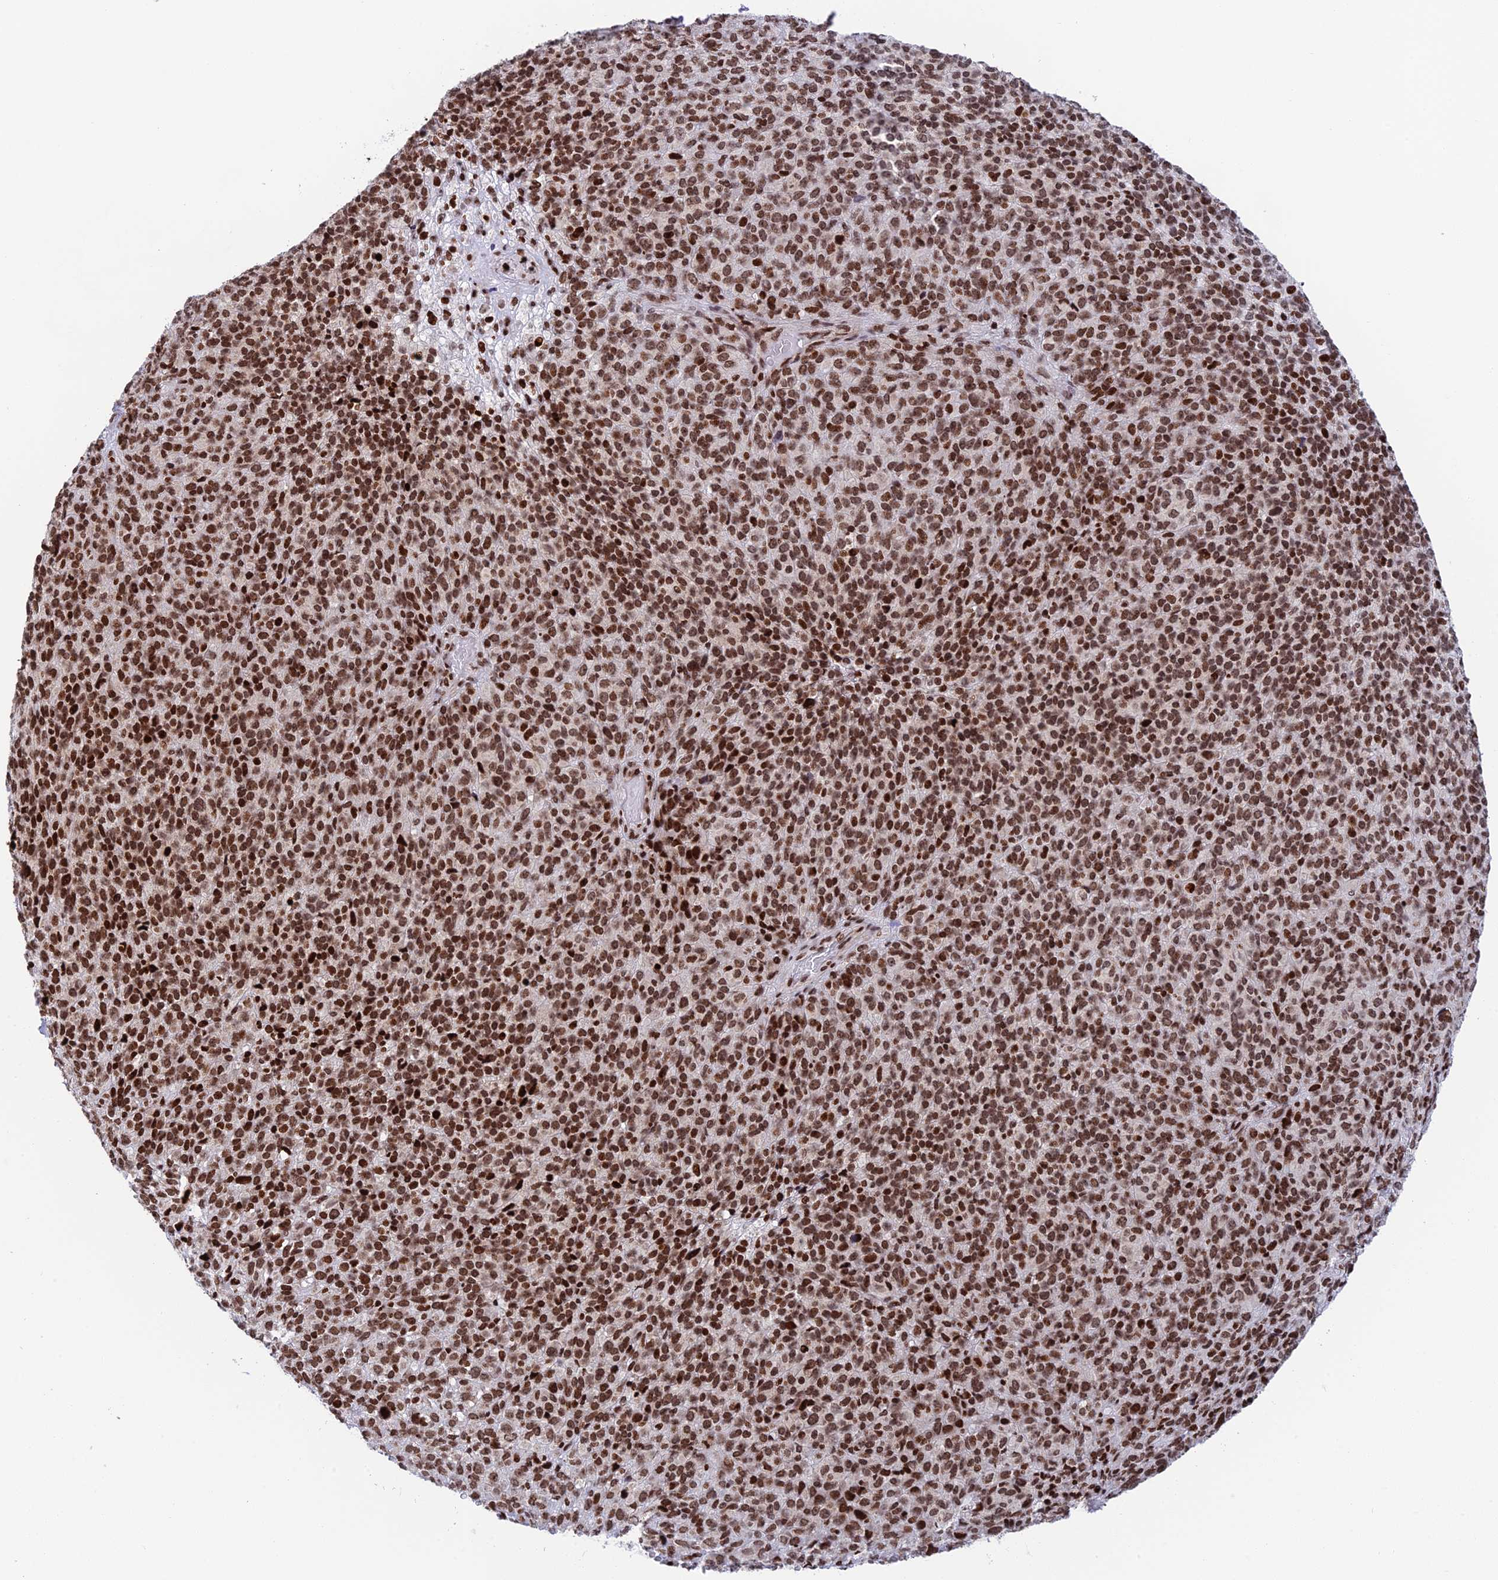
{"staining": {"intensity": "moderate", "quantity": ">75%", "location": "nuclear"}, "tissue": "melanoma", "cell_type": "Tumor cells", "image_type": "cancer", "snomed": [{"axis": "morphology", "description": "Malignant melanoma, Metastatic site"}, {"axis": "topography", "description": "Brain"}], "caption": "Immunohistochemistry (DAB (3,3'-diaminobenzidine)) staining of human malignant melanoma (metastatic site) displays moderate nuclear protein staining in about >75% of tumor cells.", "gene": "RPAP1", "patient": {"sex": "female", "age": 56}}